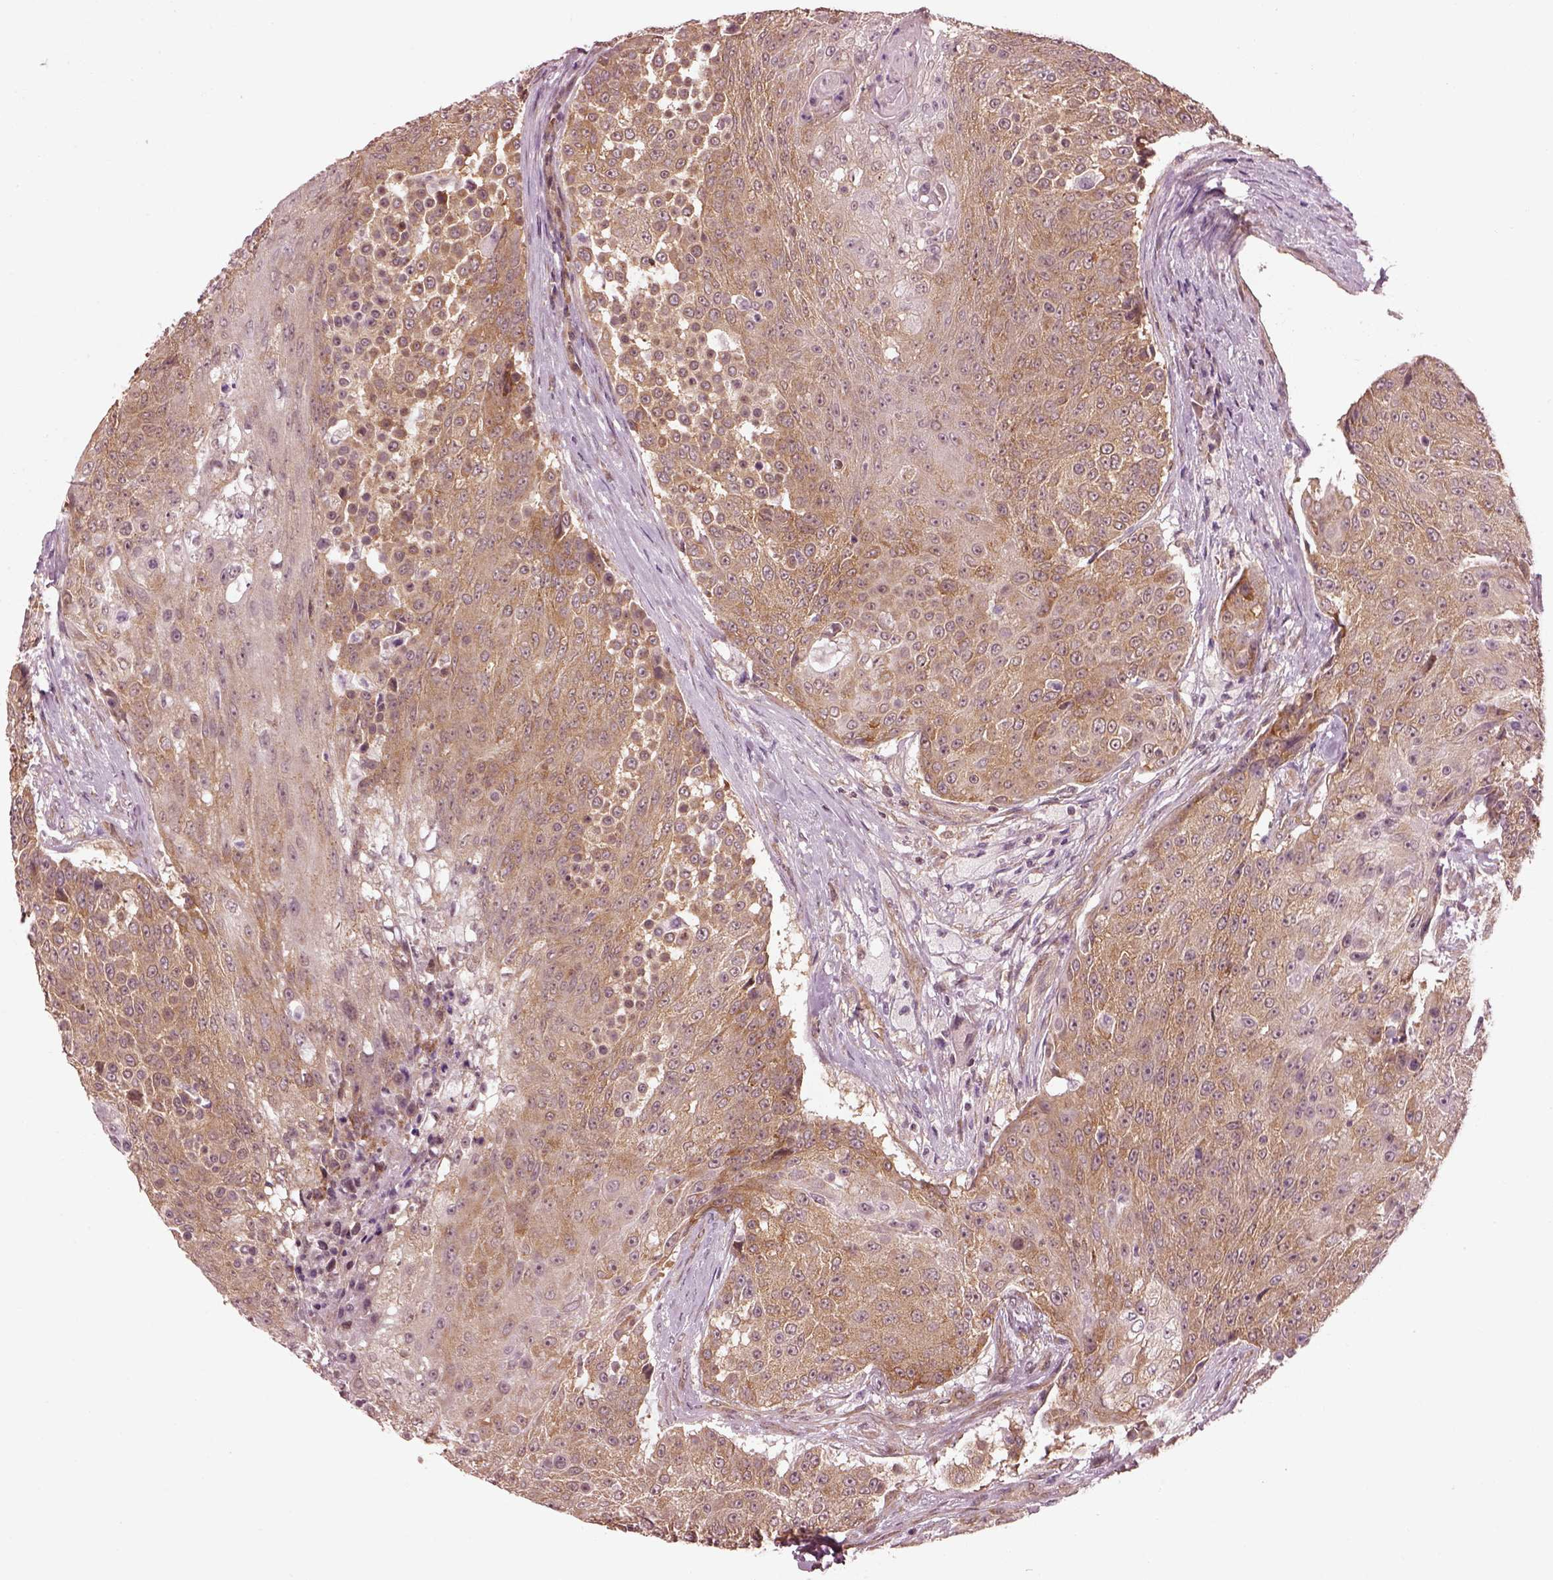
{"staining": {"intensity": "moderate", "quantity": "25%-75%", "location": "cytoplasmic/membranous"}, "tissue": "urothelial cancer", "cell_type": "Tumor cells", "image_type": "cancer", "snomed": [{"axis": "morphology", "description": "Urothelial carcinoma, High grade"}, {"axis": "topography", "description": "Urinary bladder"}], "caption": "Protein expression analysis of human high-grade urothelial carcinoma reveals moderate cytoplasmic/membranous staining in approximately 25%-75% of tumor cells.", "gene": "LSM14A", "patient": {"sex": "female", "age": 63}}